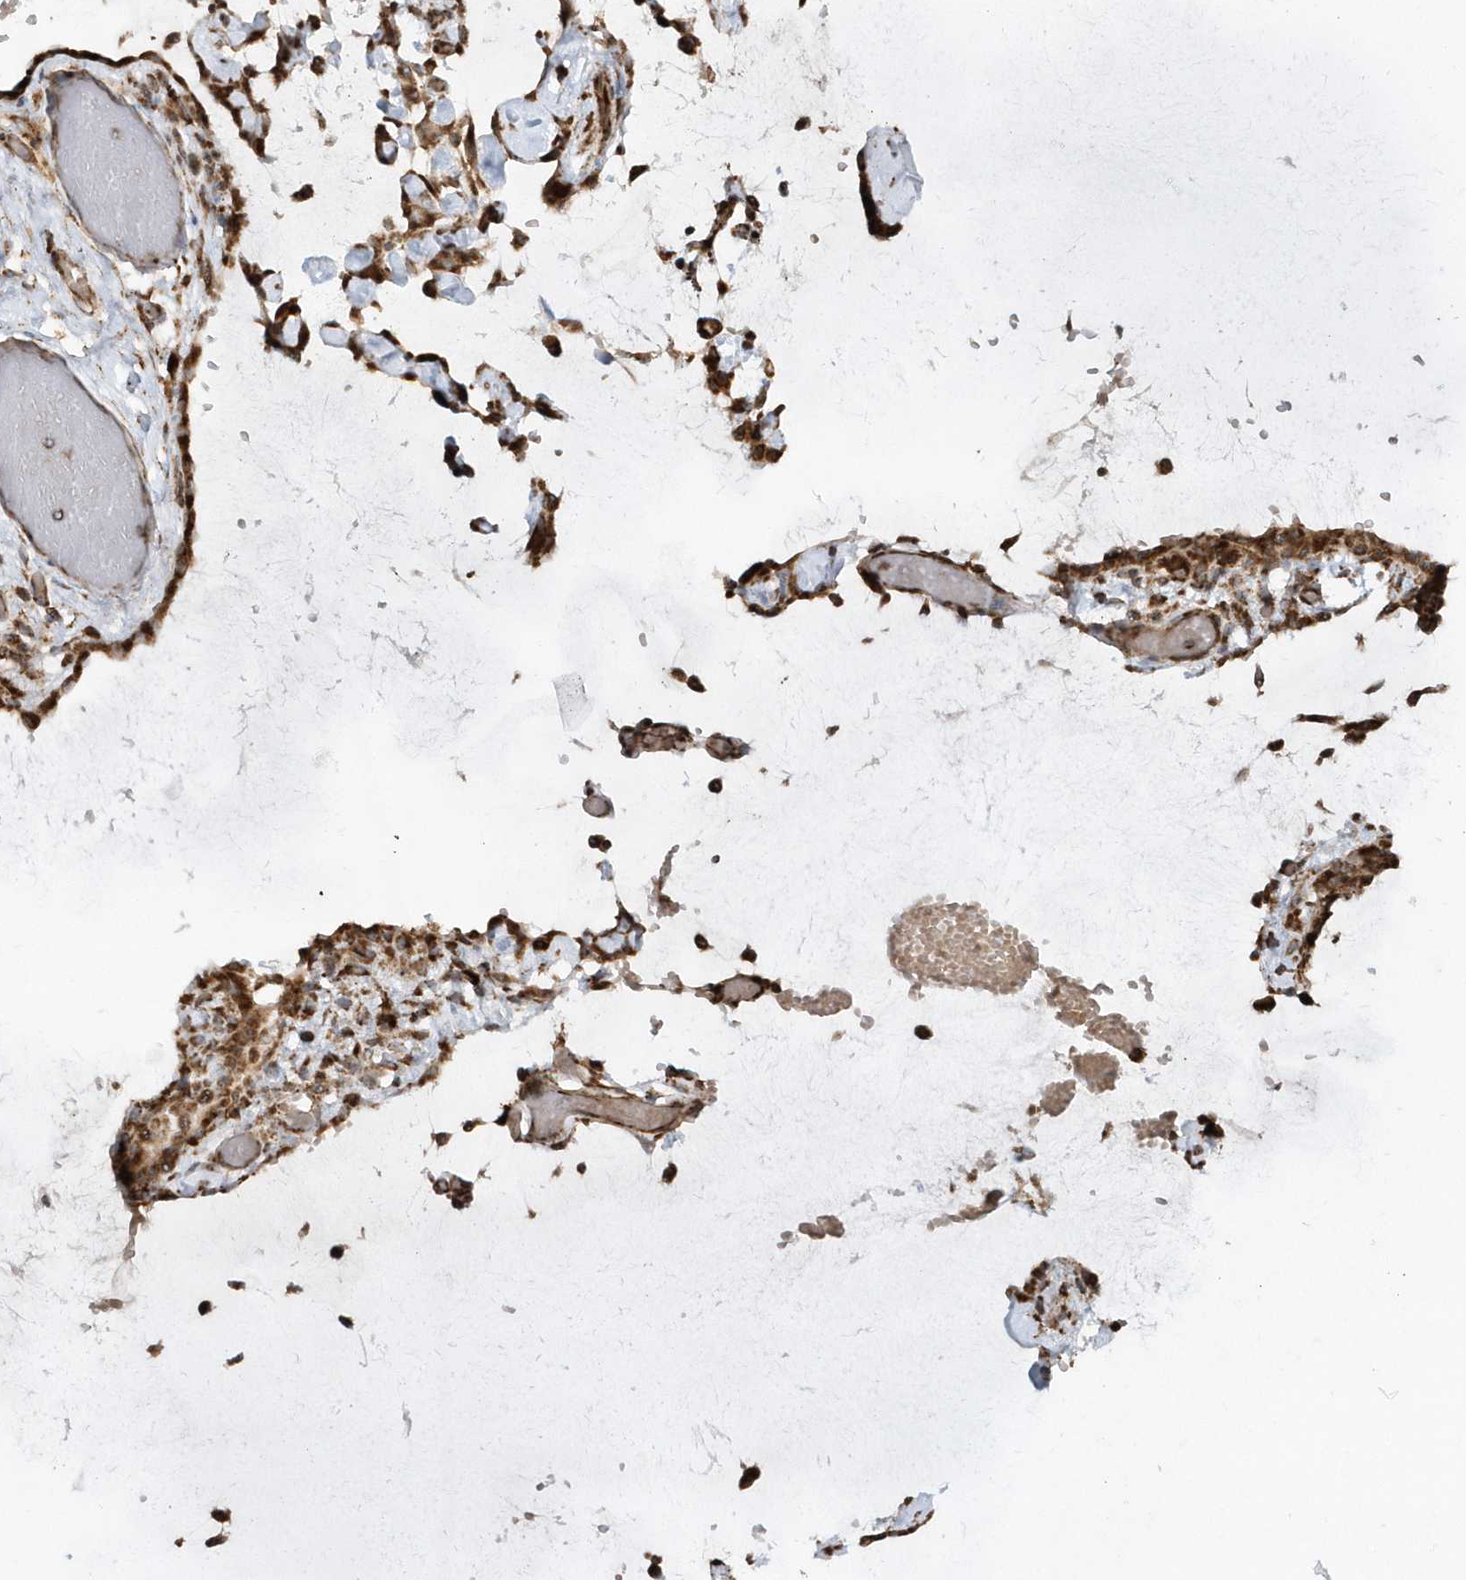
{"staining": {"intensity": "strong", "quantity": ">75%", "location": "cytoplasmic/membranous"}, "tissue": "ovarian cancer", "cell_type": "Tumor cells", "image_type": "cancer", "snomed": [{"axis": "morphology", "description": "Cystadenocarcinoma, mucinous, NOS"}, {"axis": "topography", "description": "Ovary"}], "caption": "Ovarian cancer (mucinous cystadenocarcinoma) stained with a protein marker displays strong staining in tumor cells.", "gene": "SH3BP2", "patient": {"sex": "female", "age": 39}}